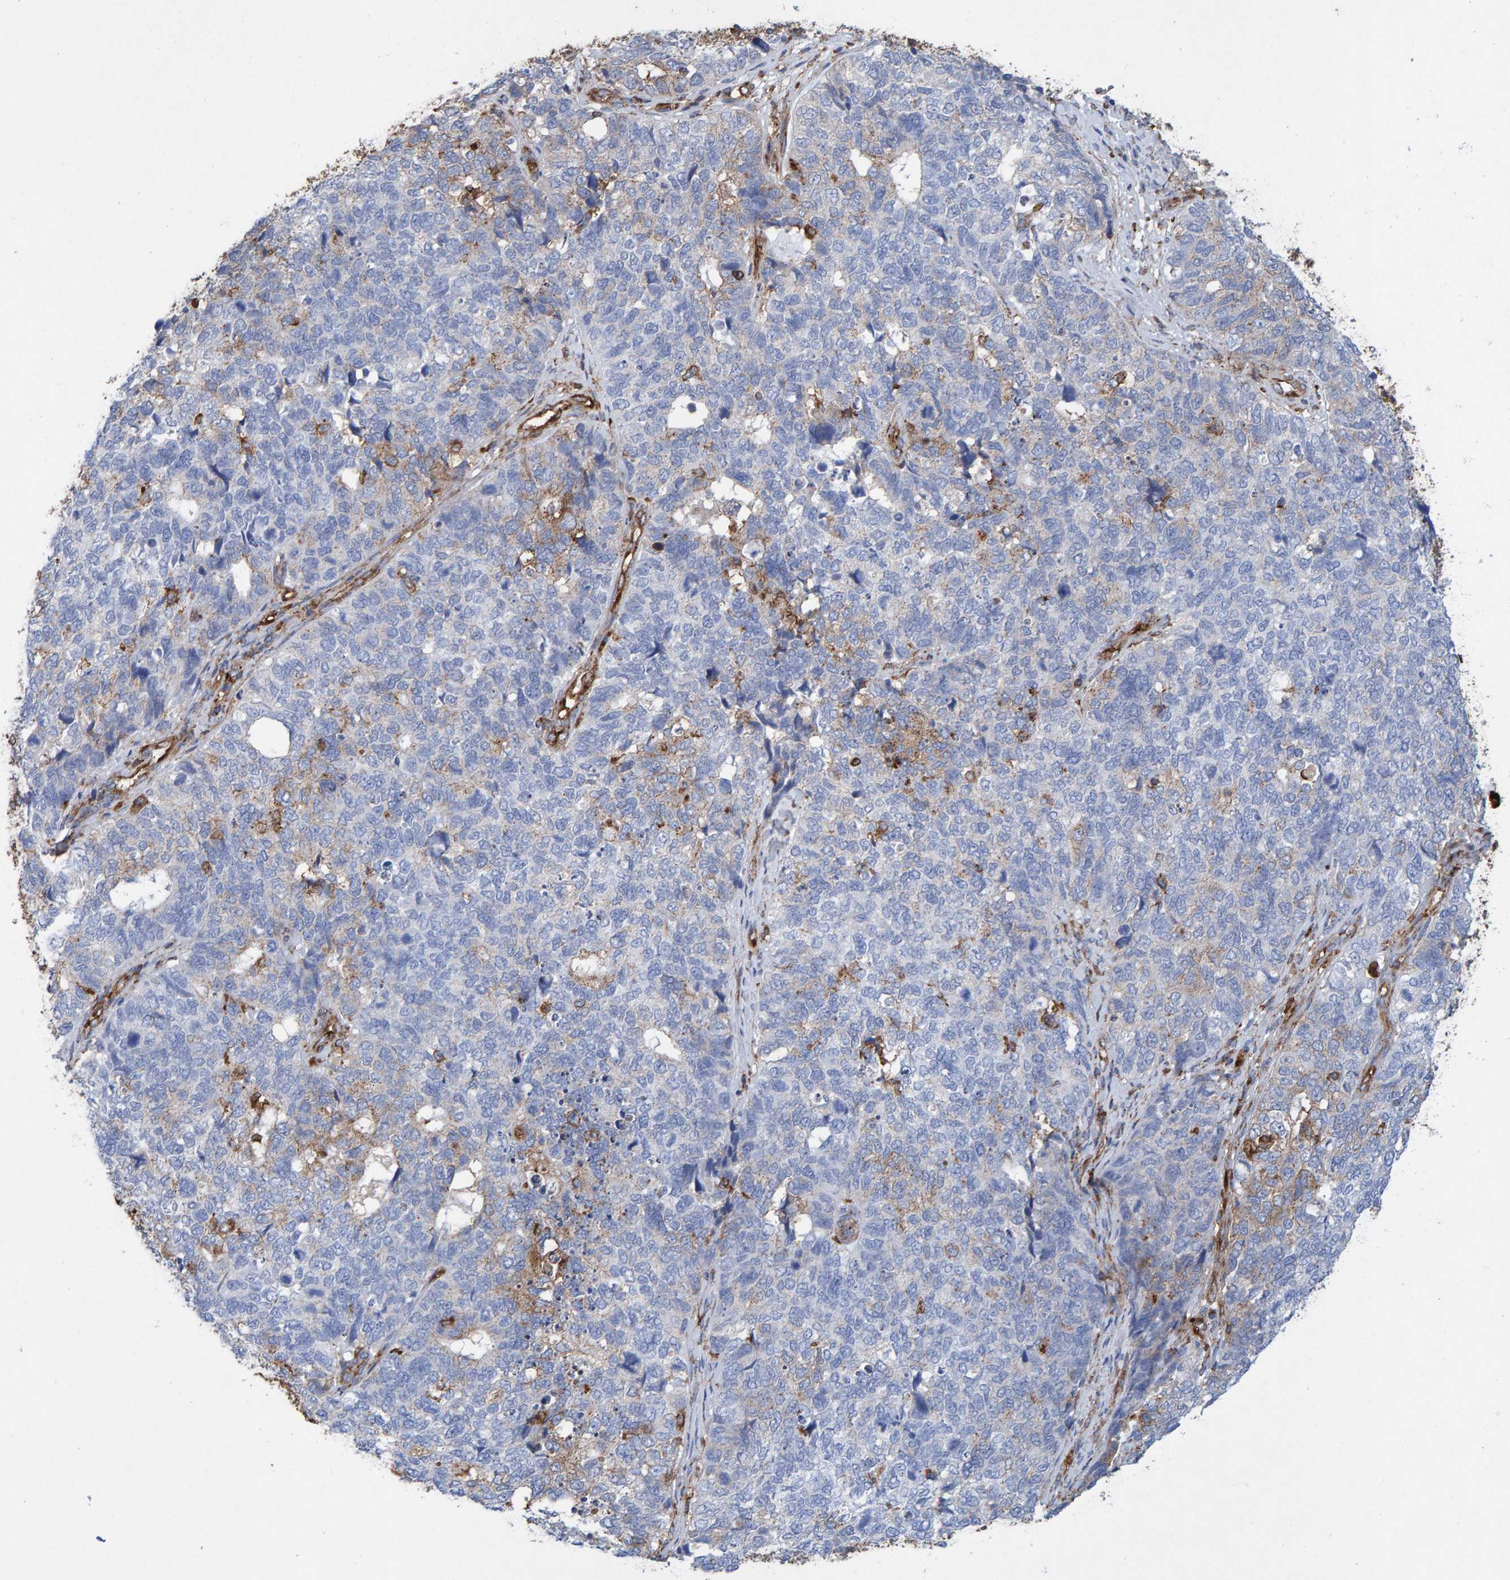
{"staining": {"intensity": "negative", "quantity": "none", "location": "none"}, "tissue": "cervical cancer", "cell_type": "Tumor cells", "image_type": "cancer", "snomed": [{"axis": "morphology", "description": "Squamous cell carcinoma, NOS"}, {"axis": "topography", "description": "Cervix"}], "caption": "High power microscopy image of an IHC histopathology image of squamous cell carcinoma (cervical), revealing no significant positivity in tumor cells. (Stains: DAB immunohistochemistry (IHC) with hematoxylin counter stain, Microscopy: brightfield microscopy at high magnification).", "gene": "MVP", "patient": {"sex": "female", "age": 63}}